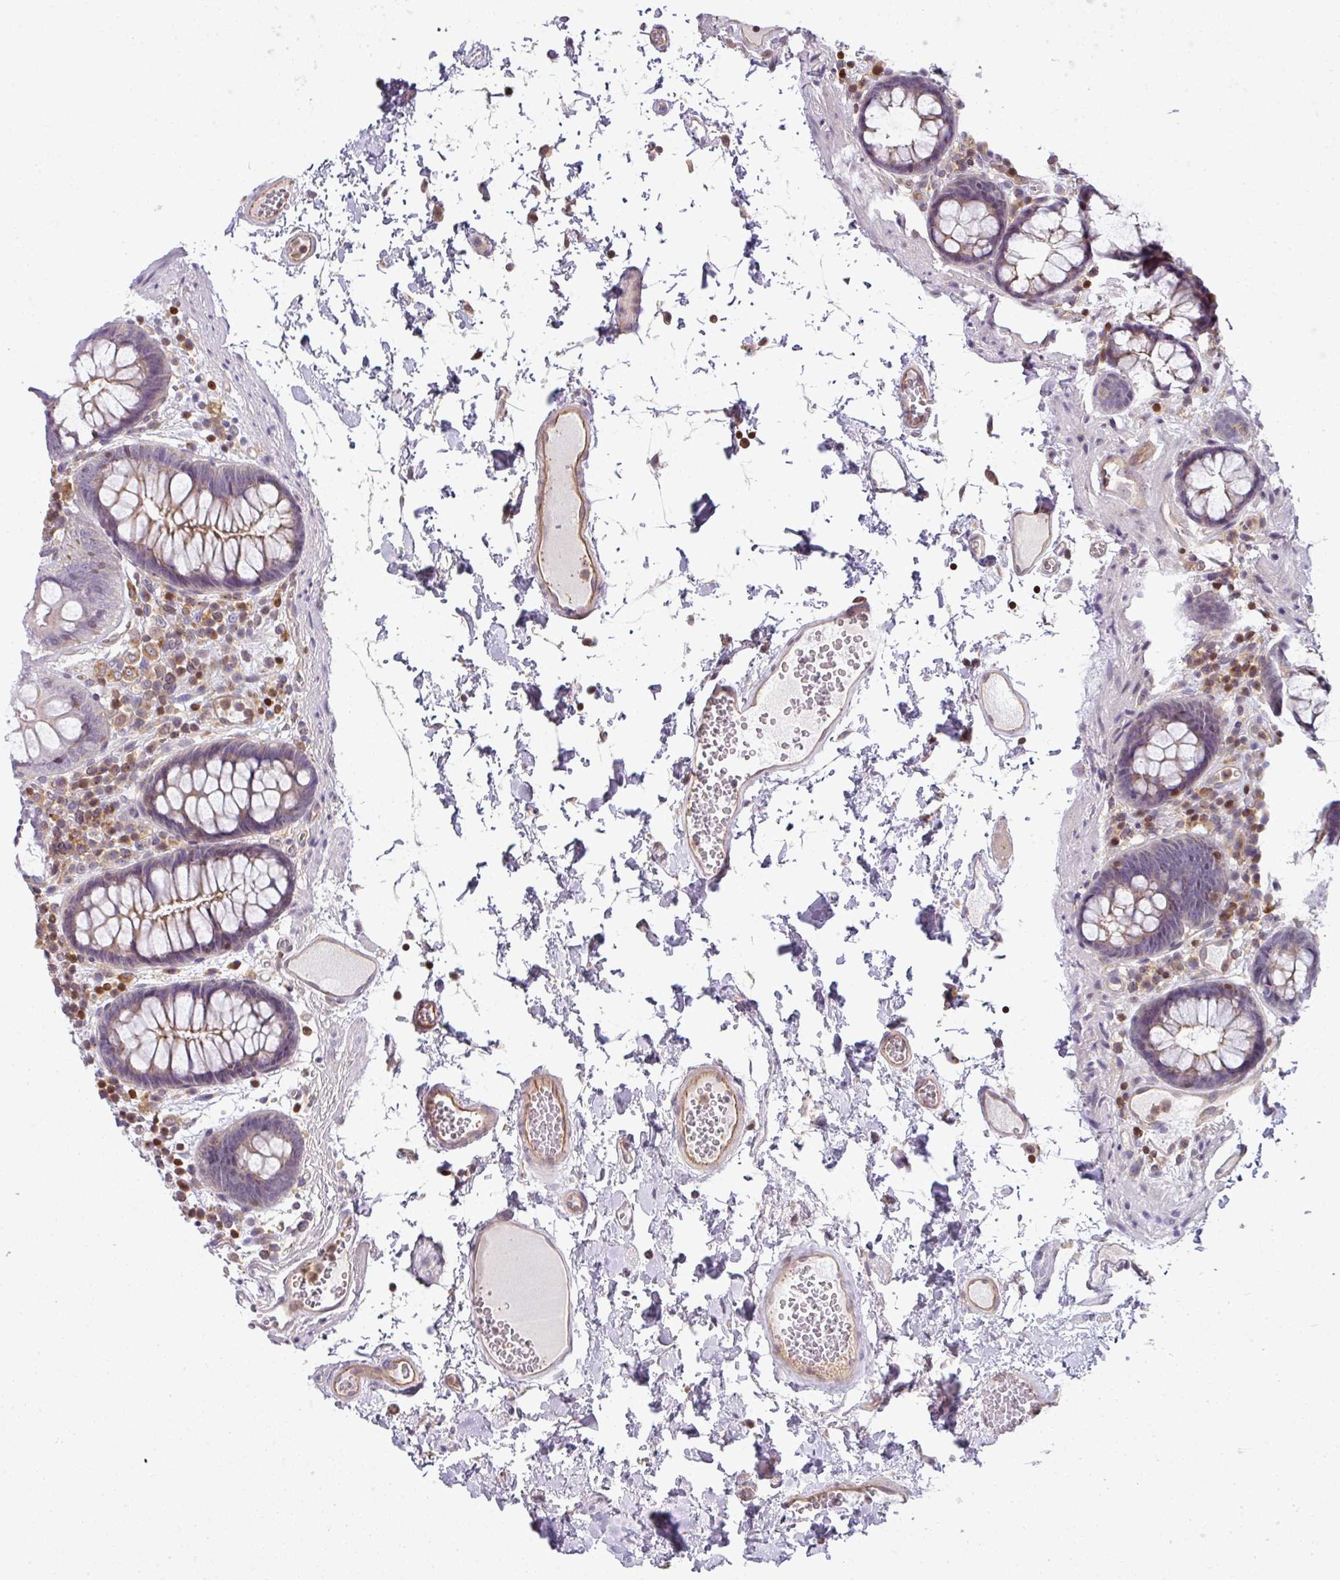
{"staining": {"intensity": "moderate", "quantity": ">75%", "location": "cytoplasmic/membranous"}, "tissue": "colon", "cell_type": "Endothelial cells", "image_type": "normal", "snomed": [{"axis": "morphology", "description": "Normal tissue, NOS"}, {"axis": "topography", "description": "Colon"}], "caption": "The immunohistochemical stain labels moderate cytoplasmic/membranous staining in endothelial cells of benign colon.", "gene": "STAT5A", "patient": {"sex": "male", "age": 84}}